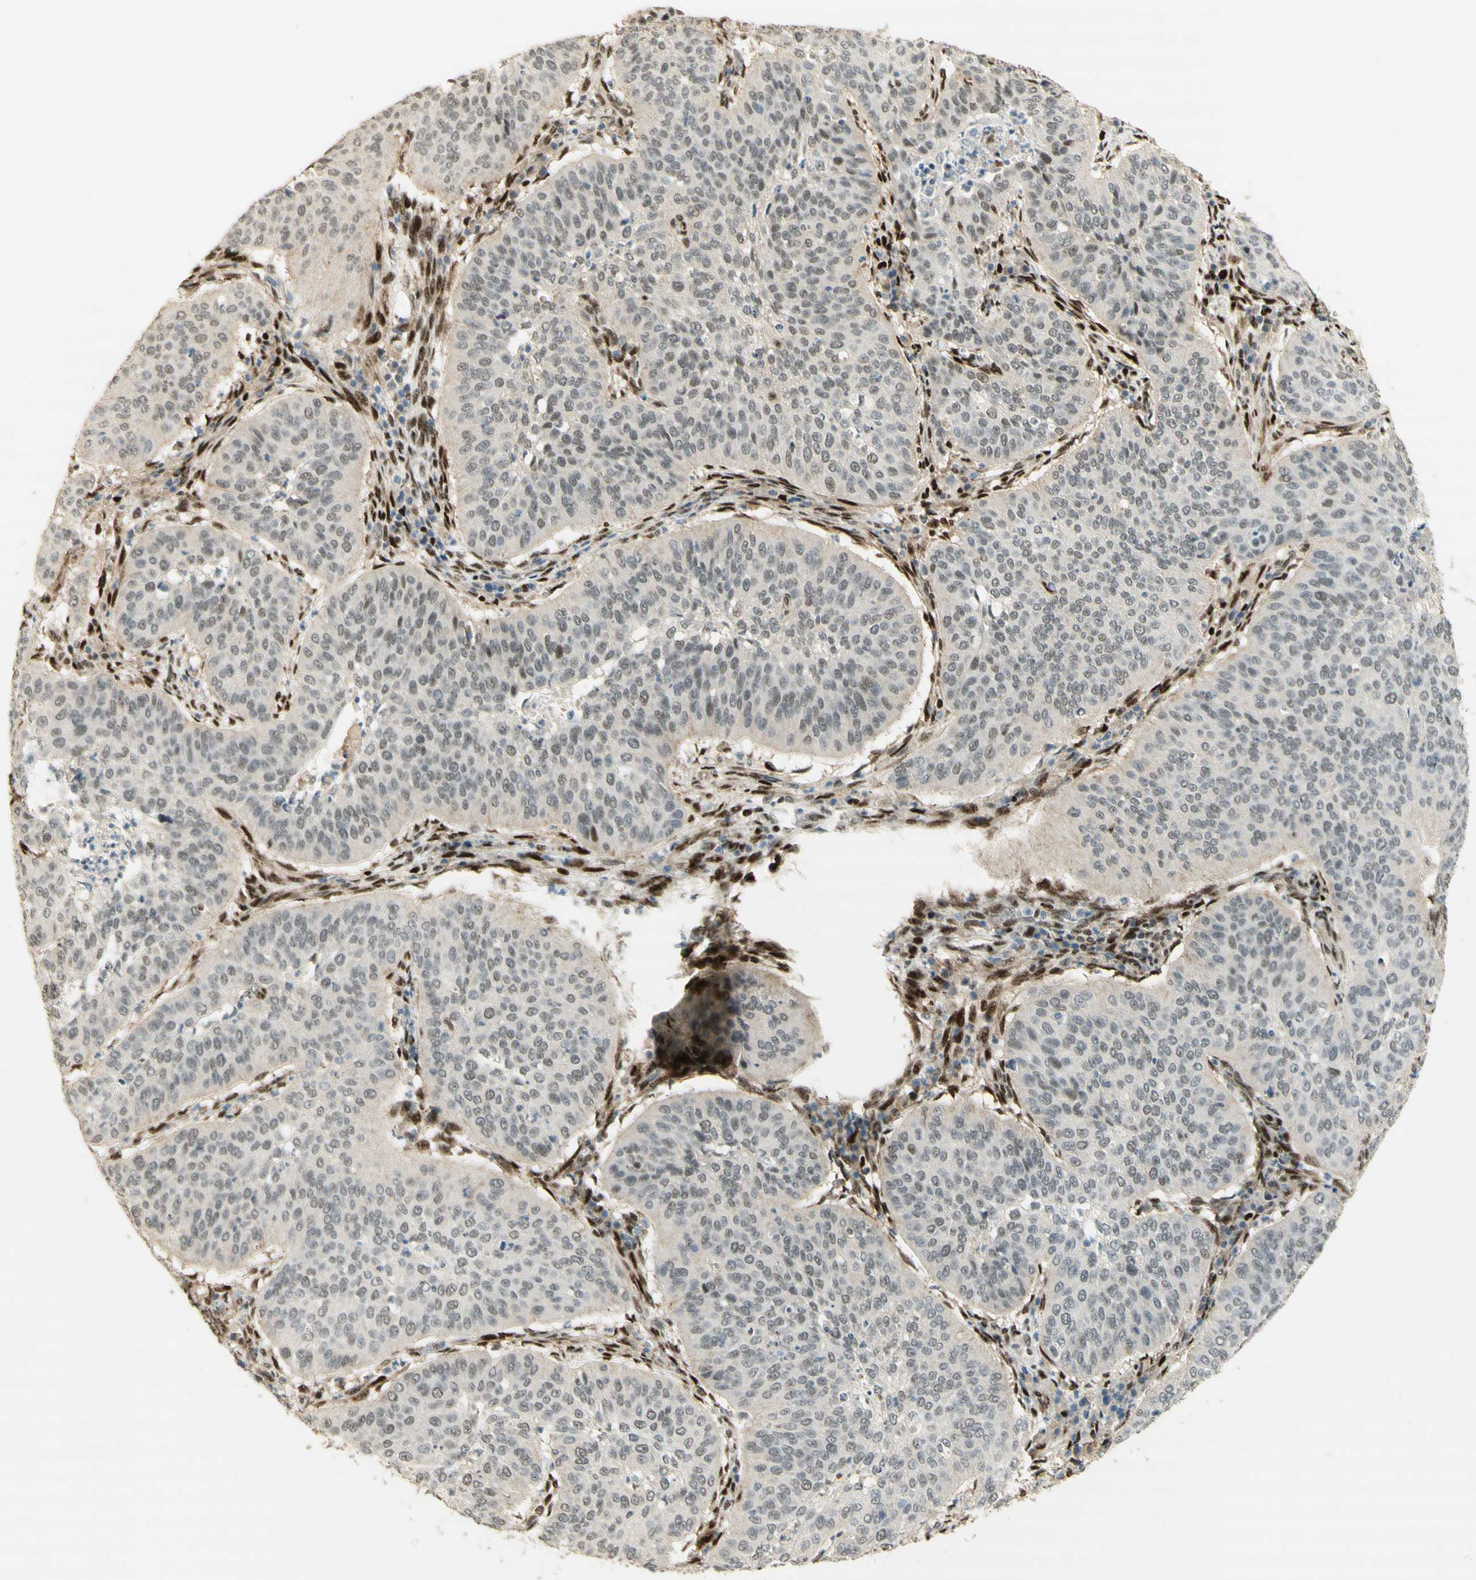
{"staining": {"intensity": "weak", "quantity": "25%-75%", "location": "nuclear"}, "tissue": "cervical cancer", "cell_type": "Tumor cells", "image_type": "cancer", "snomed": [{"axis": "morphology", "description": "Normal tissue, NOS"}, {"axis": "morphology", "description": "Squamous cell carcinoma, NOS"}, {"axis": "topography", "description": "Cervix"}], "caption": "Immunohistochemical staining of human squamous cell carcinoma (cervical) shows low levels of weak nuclear protein staining in about 25%-75% of tumor cells.", "gene": "FOXP1", "patient": {"sex": "female", "age": 39}}